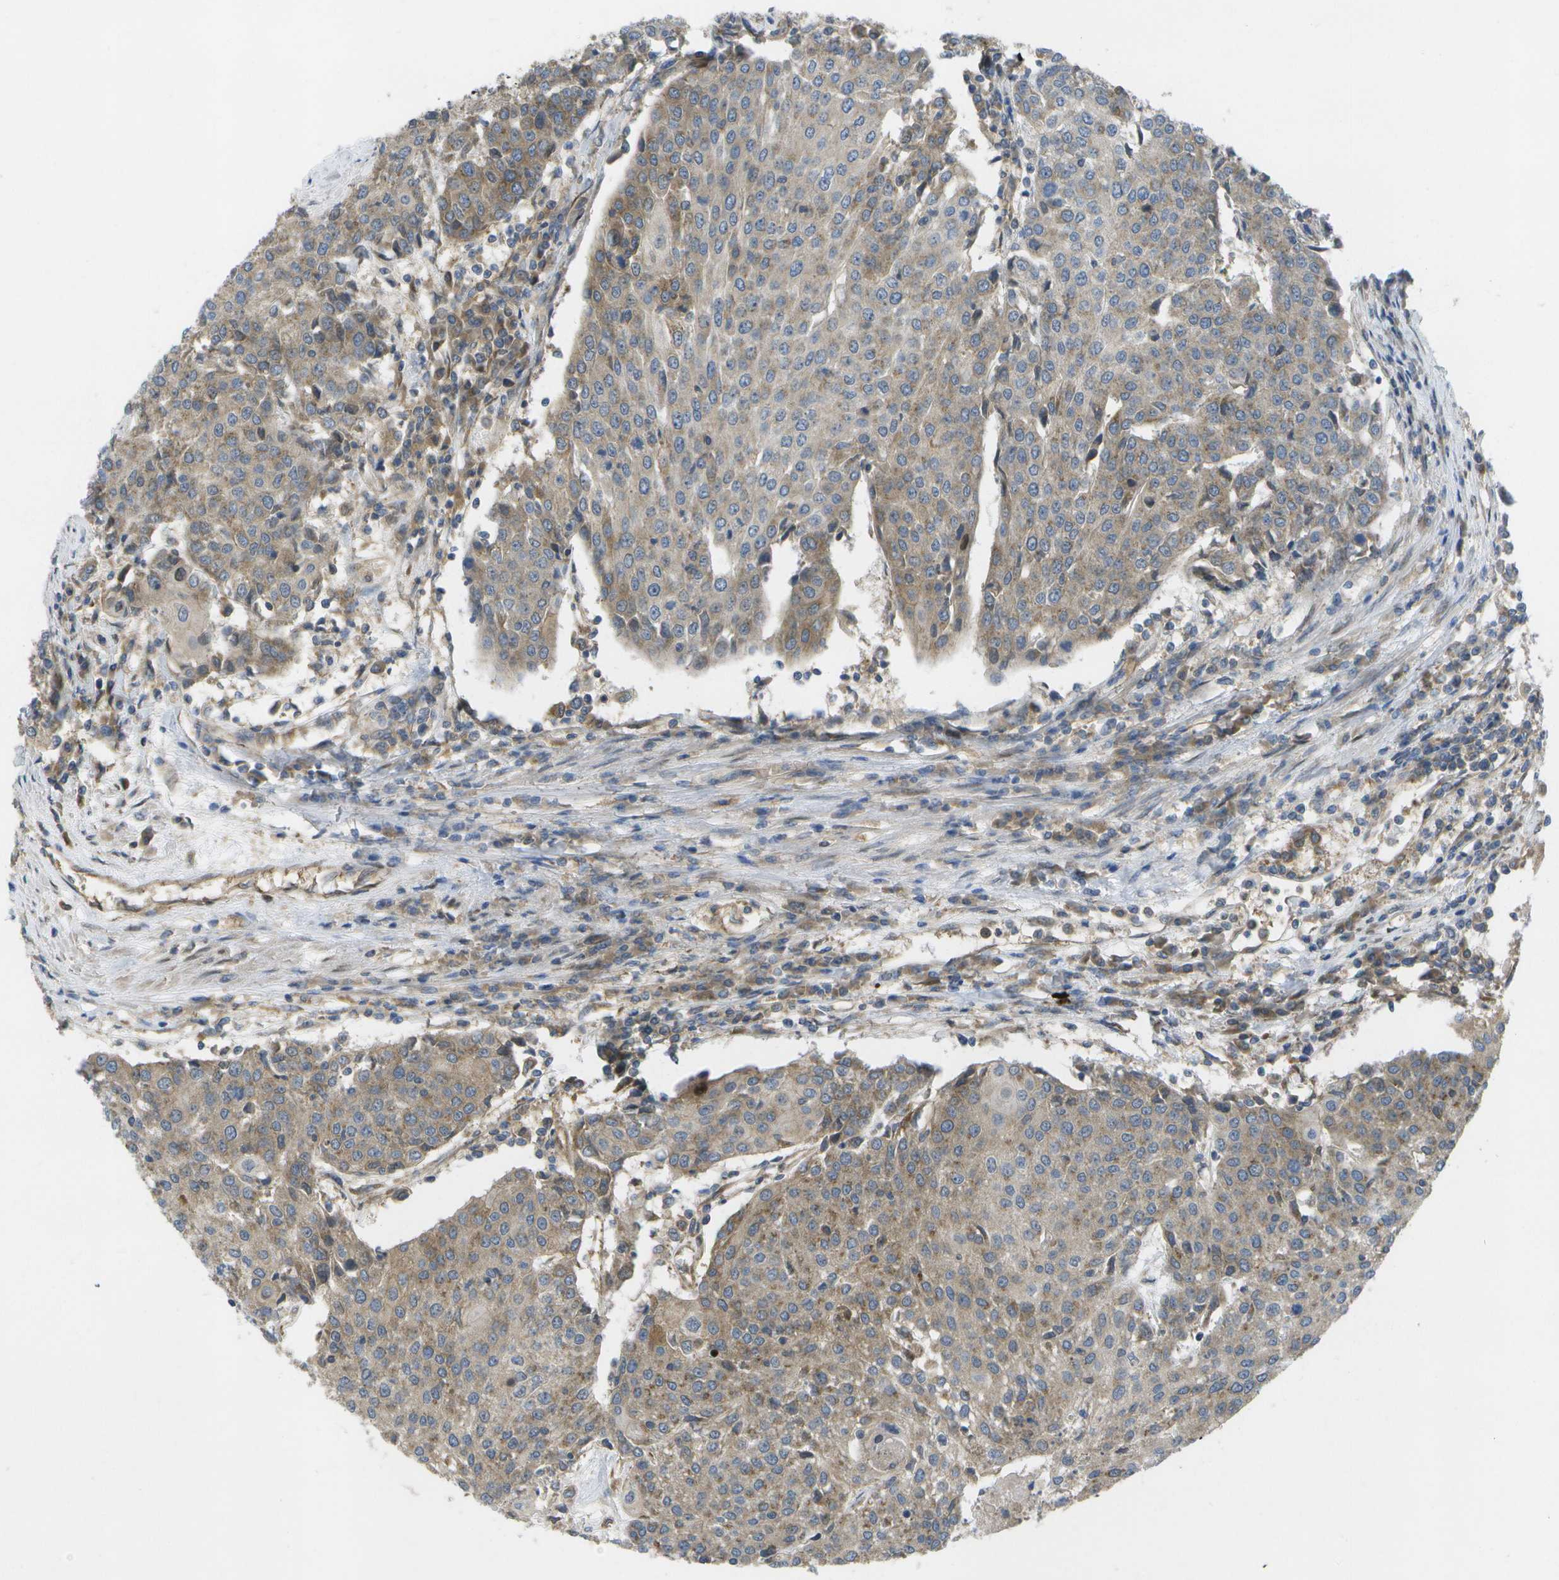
{"staining": {"intensity": "moderate", "quantity": ">75%", "location": "cytoplasmic/membranous"}, "tissue": "urothelial cancer", "cell_type": "Tumor cells", "image_type": "cancer", "snomed": [{"axis": "morphology", "description": "Urothelial carcinoma, High grade"}, {"axis": "topography", "description": "Urinary bladder"}], "caption": "Brown immunohistochemical staining in human urothelial carcinoma (high-grade) reveals moderate cytoplasmic/membranous expression in about >75% of tumor cells. (DAB IHC with brightfield microscopy, high magnification).", "gene": "DPM3", "patient": {"sex": "female", "age": 85}}